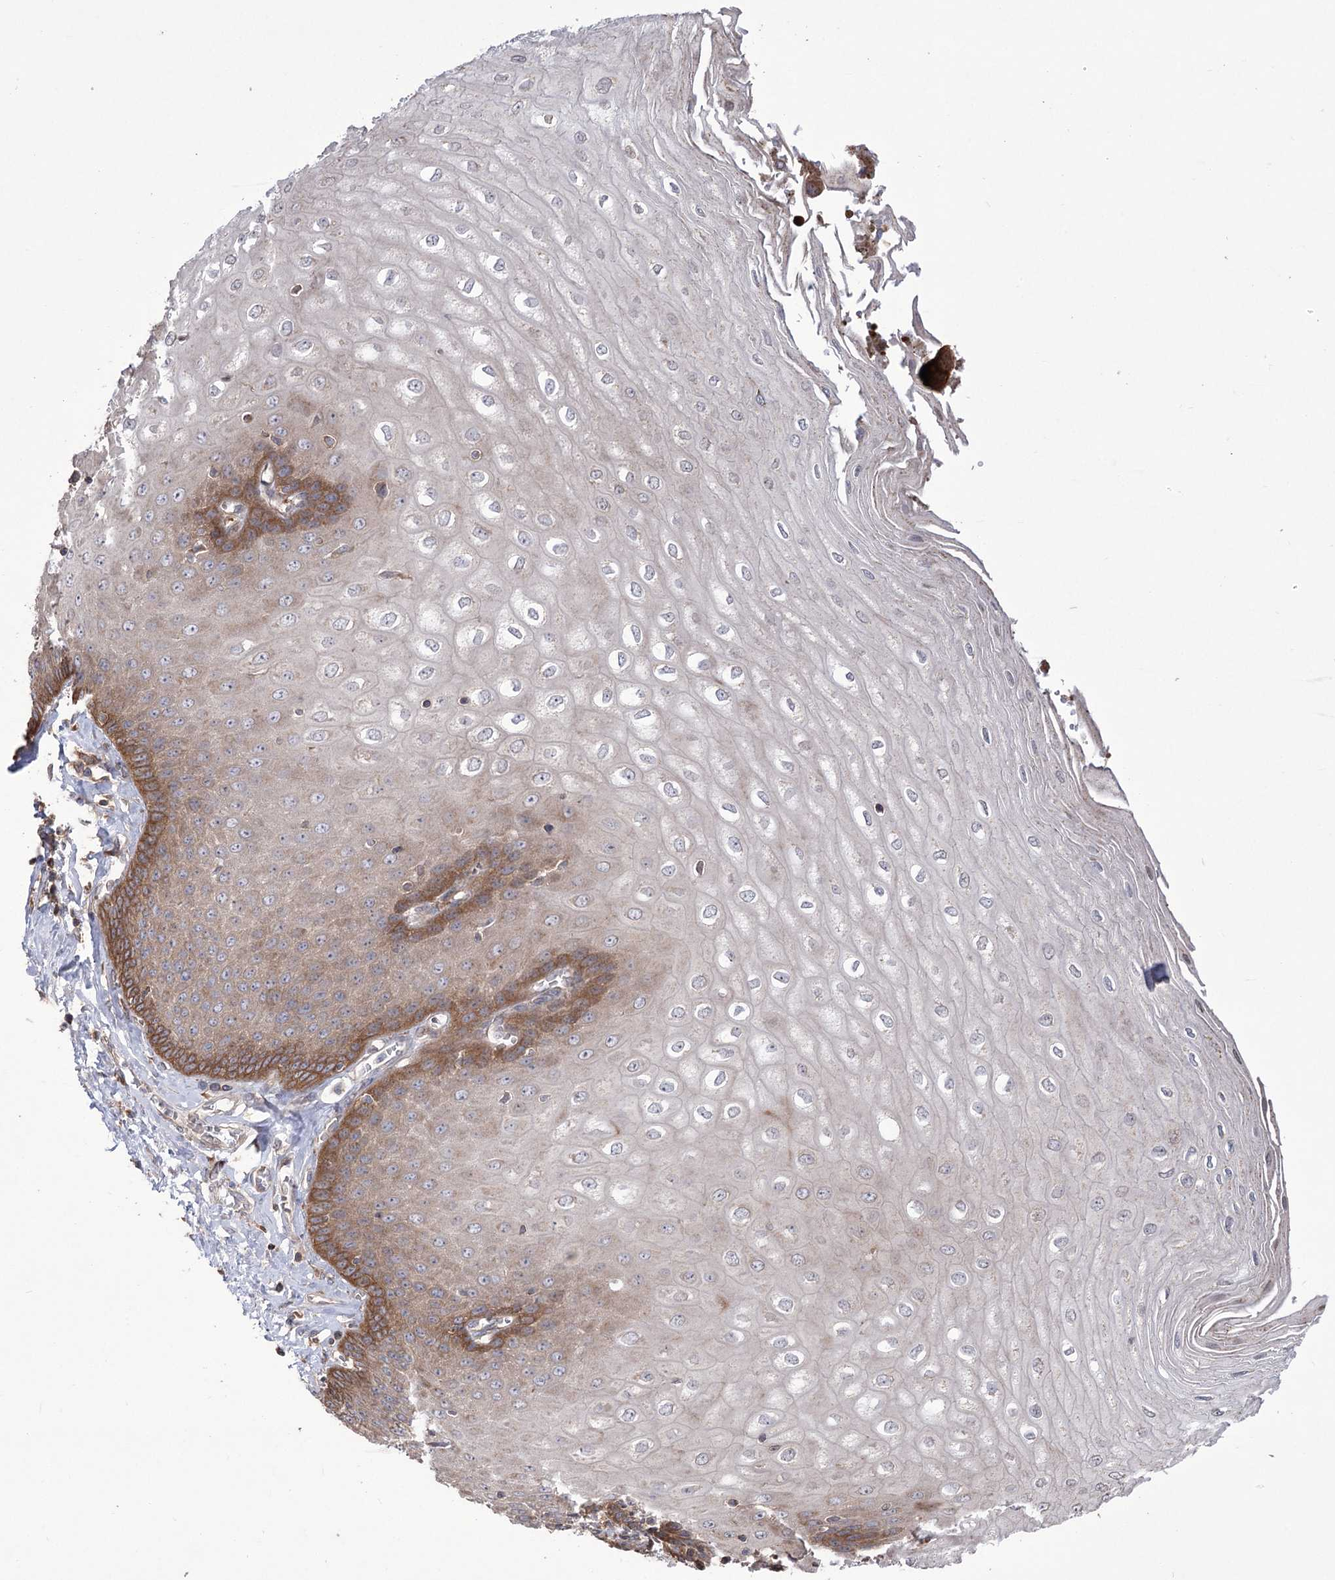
{"staining": {"intensity": "moderate", "quantity": "25%-75%", "location": "cytoplasmic/membranous"}, "tissue": "esophagus", "cell_type": "Squamous epithelial cells", "image_type": "normal", "snomed": [{"axis": "morphology", "description": "Normal tissue, NOS"}, {"axis": "topography", "description": "Esophagus"}], "caption": "Benign esophagus displays moderate cytoplasmic/membranous positivity in approximately 25%-75% of squamous epithelial cells (DAB (3,3'-diaminobenzidine) IHC, brown staining for protein, blue staining for nuclei)..", "gene": "XYLB", "patient": {"sex": "male", "age": 60}}